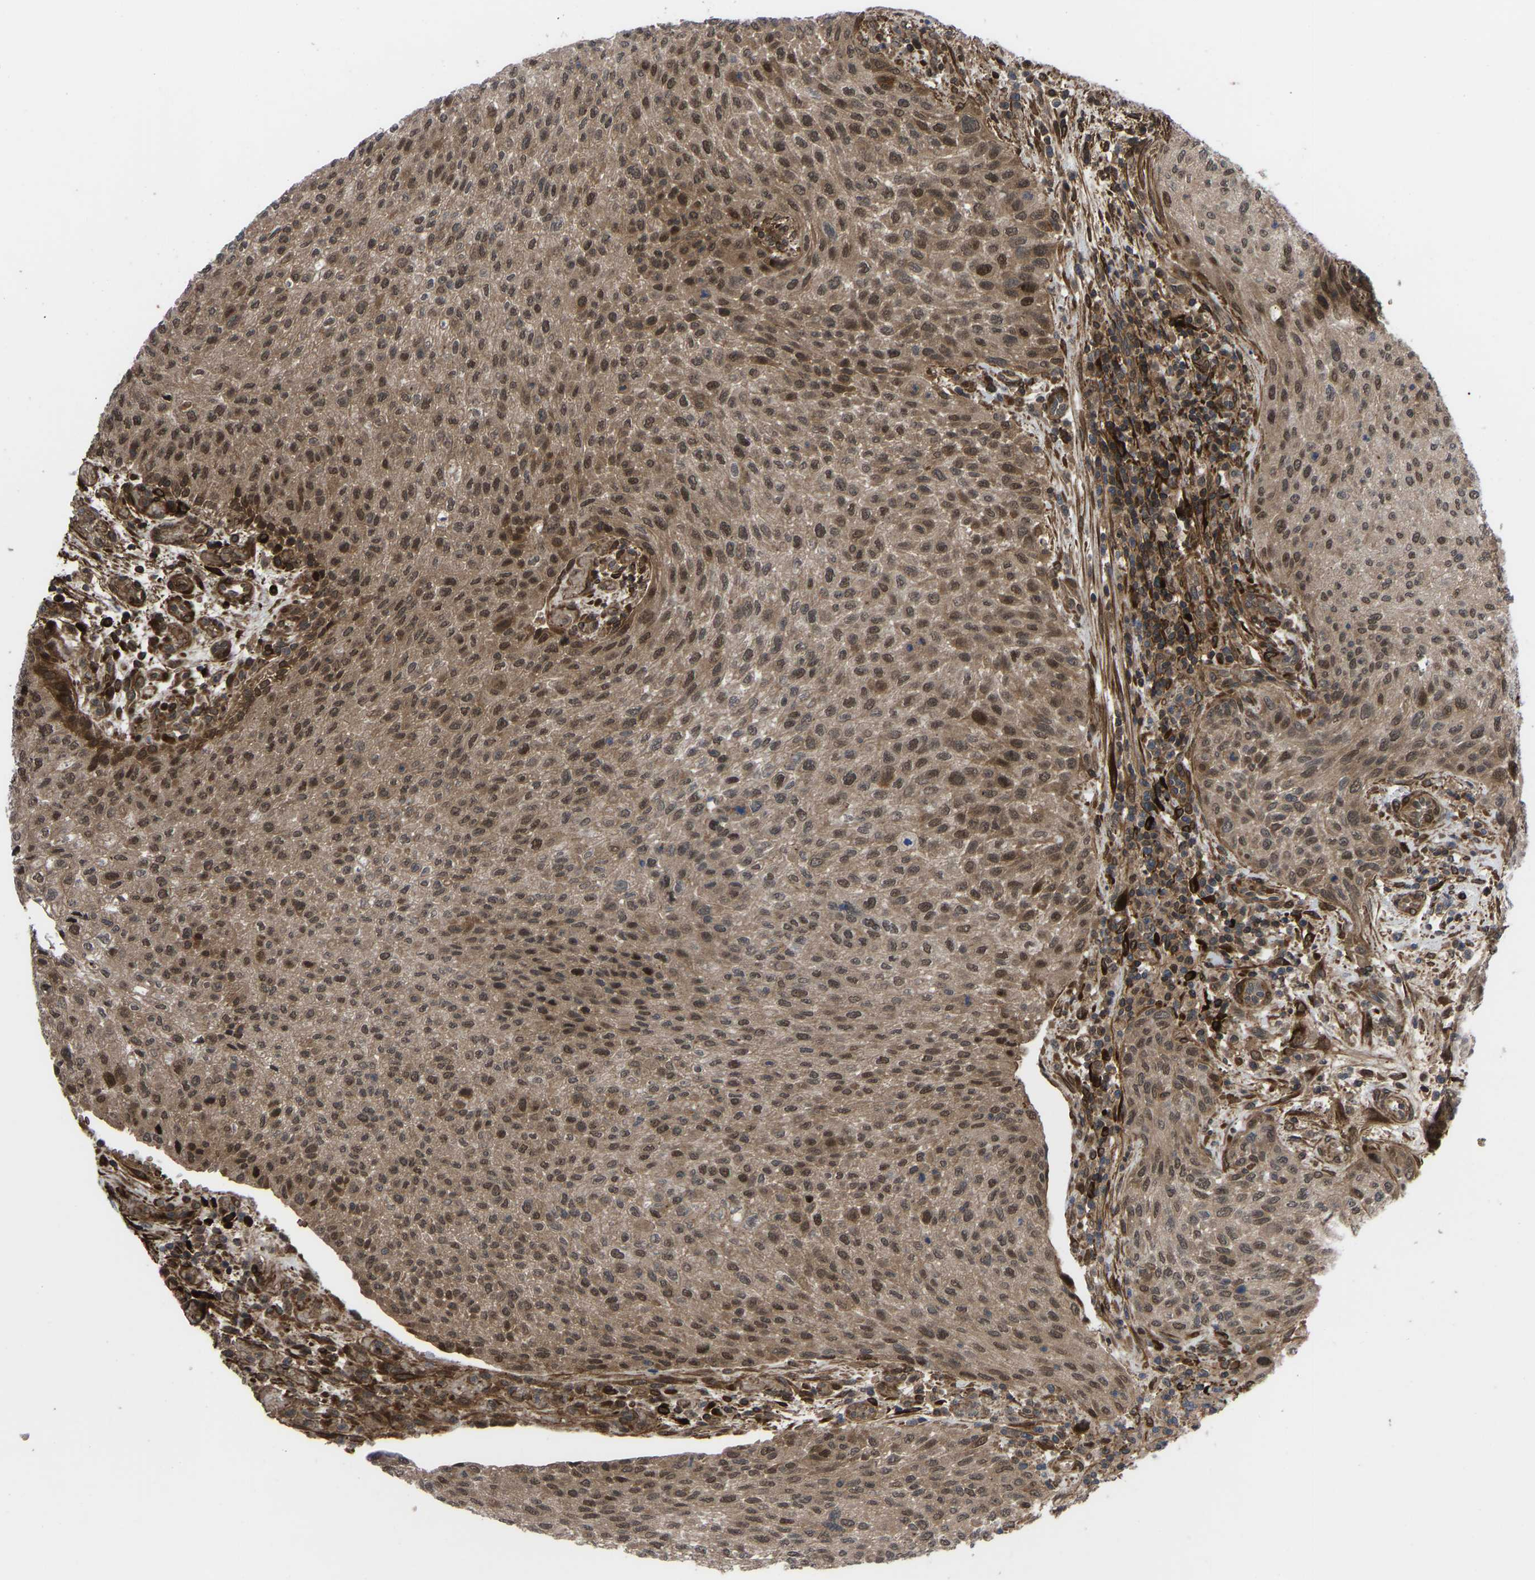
{"staining": {"intensity": "moderate", "quantity": ">75%", "location": "cytoplasmic/membranous,nuclear"}, "tissue": "urothelial cancer", "cell_type": "Tumor cells", "image_type": "cancer", "snomed": [{"axis": "morphology", "description": "Urothelial carcinoma, Low grade"}, {"axis": "morphology", "description": "Urothelial carcinoma, High grade"}, {"axis": "topography", "description": "Urinary bladder"}], "caption": "Protein staining of urothelial cancer tissue demonstrates moderate cytoplasmic/membranous and nuclear positivity in about >75% of tumor cells.", "gene": "CYP7B1", "patient": {"sex": "male", "age": 35}}